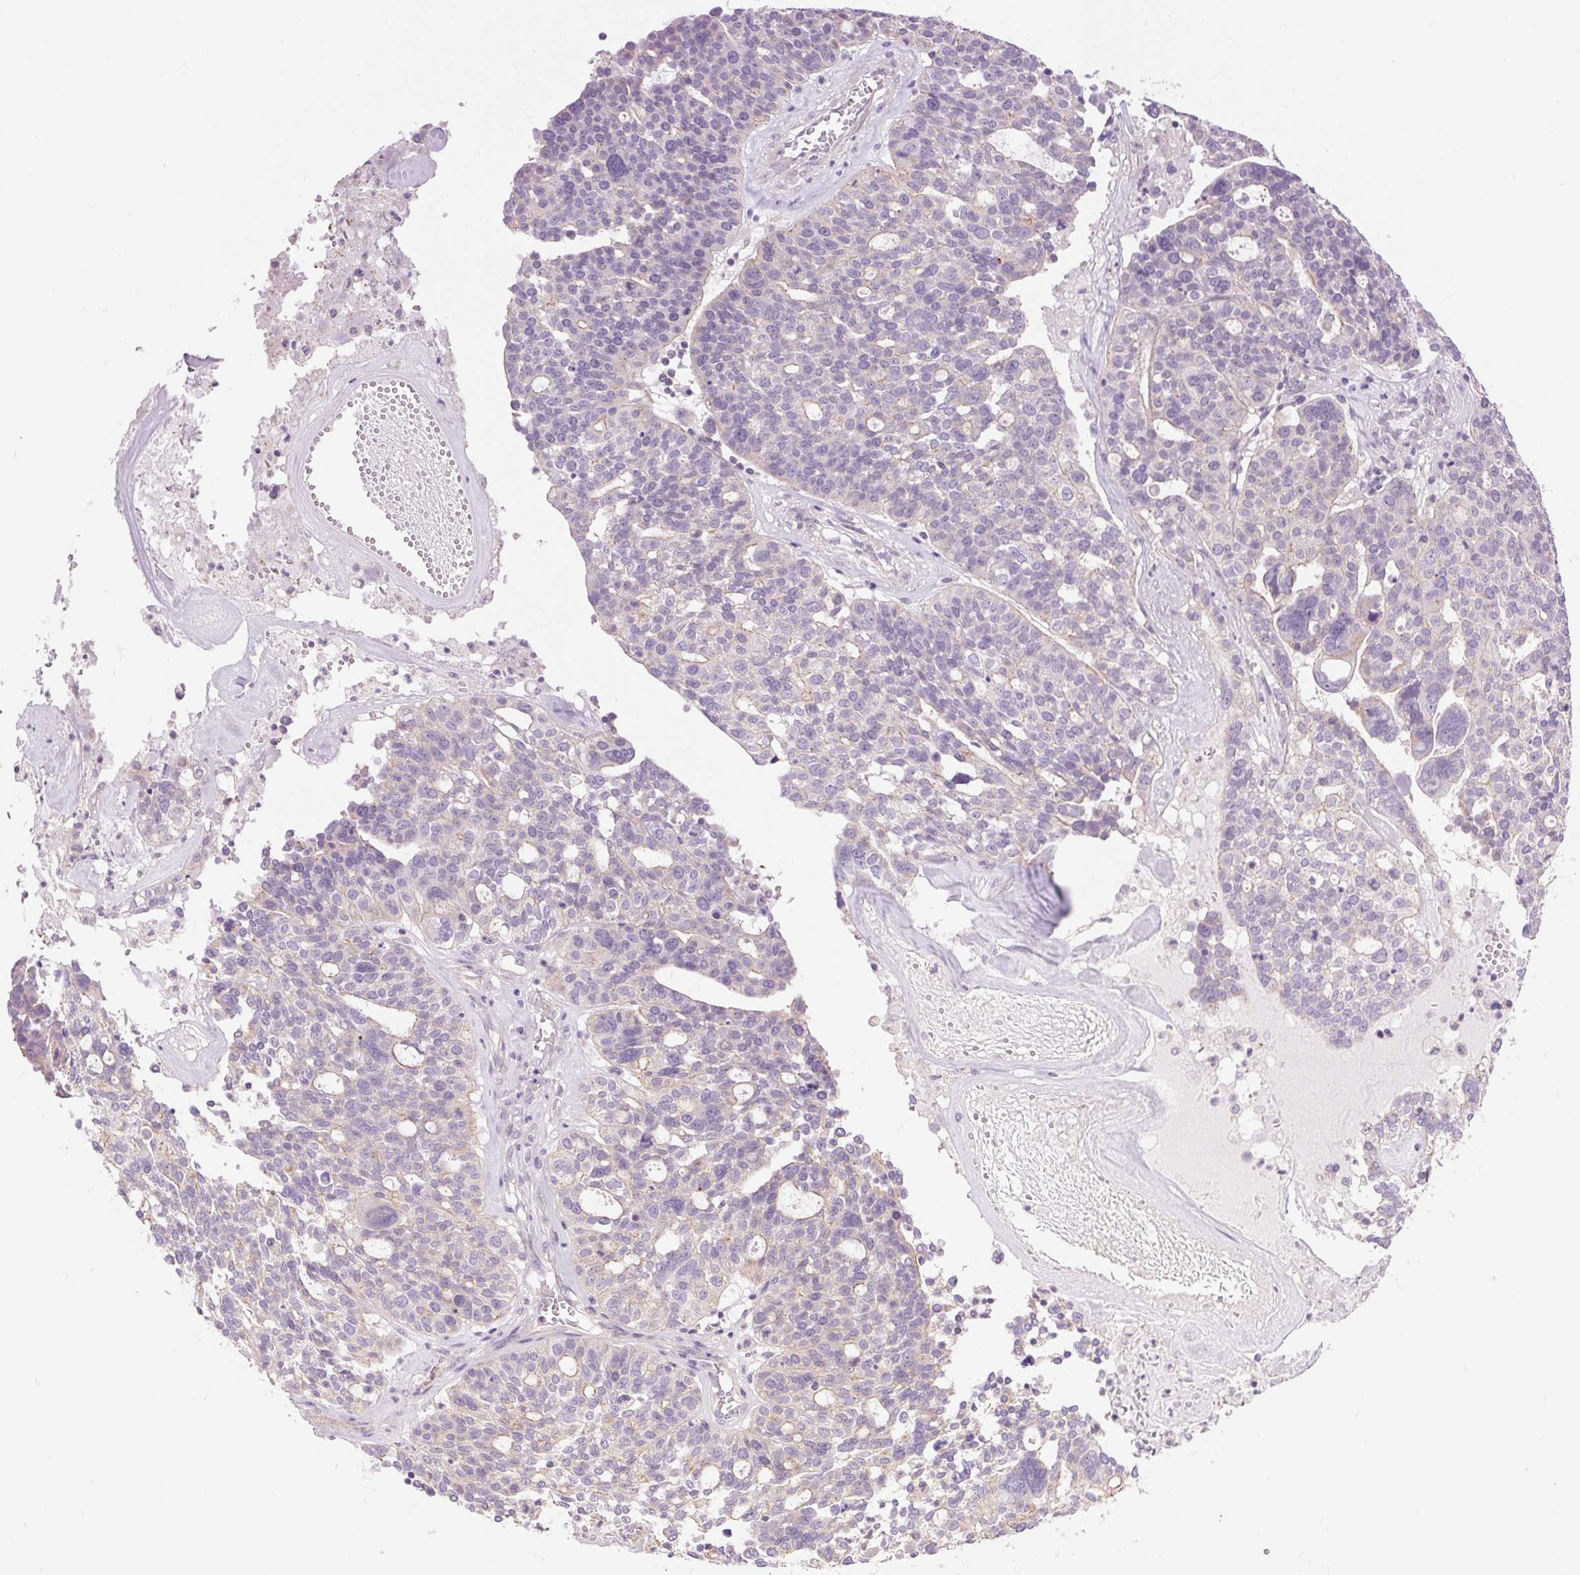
{"staining": {"intensity": "negative", "quantity": "none", "location": "none"}, "tissue": "ovarian cancer", "cell_type": "Tumor cells", "image_type": "cancer", "snomed": [{"axis": "morphology", "description": "Cystadenocarcinoma, serous, NOS"}, {"axis": "topography", "description": "Ovary"}], "caption": "Immunohistochemical staining of serous cystadenocarcinoma (ovarian) exhibits no significant expression in tumor cells. (Stains: DAB (3,3'-diaminobenzidine) IHC with hematoxylin counter stain, Microscopy: brightfield microscopy at high magnification).", "gene": "CTNNA3", "patient": {"sex": "female", "age": 59}}